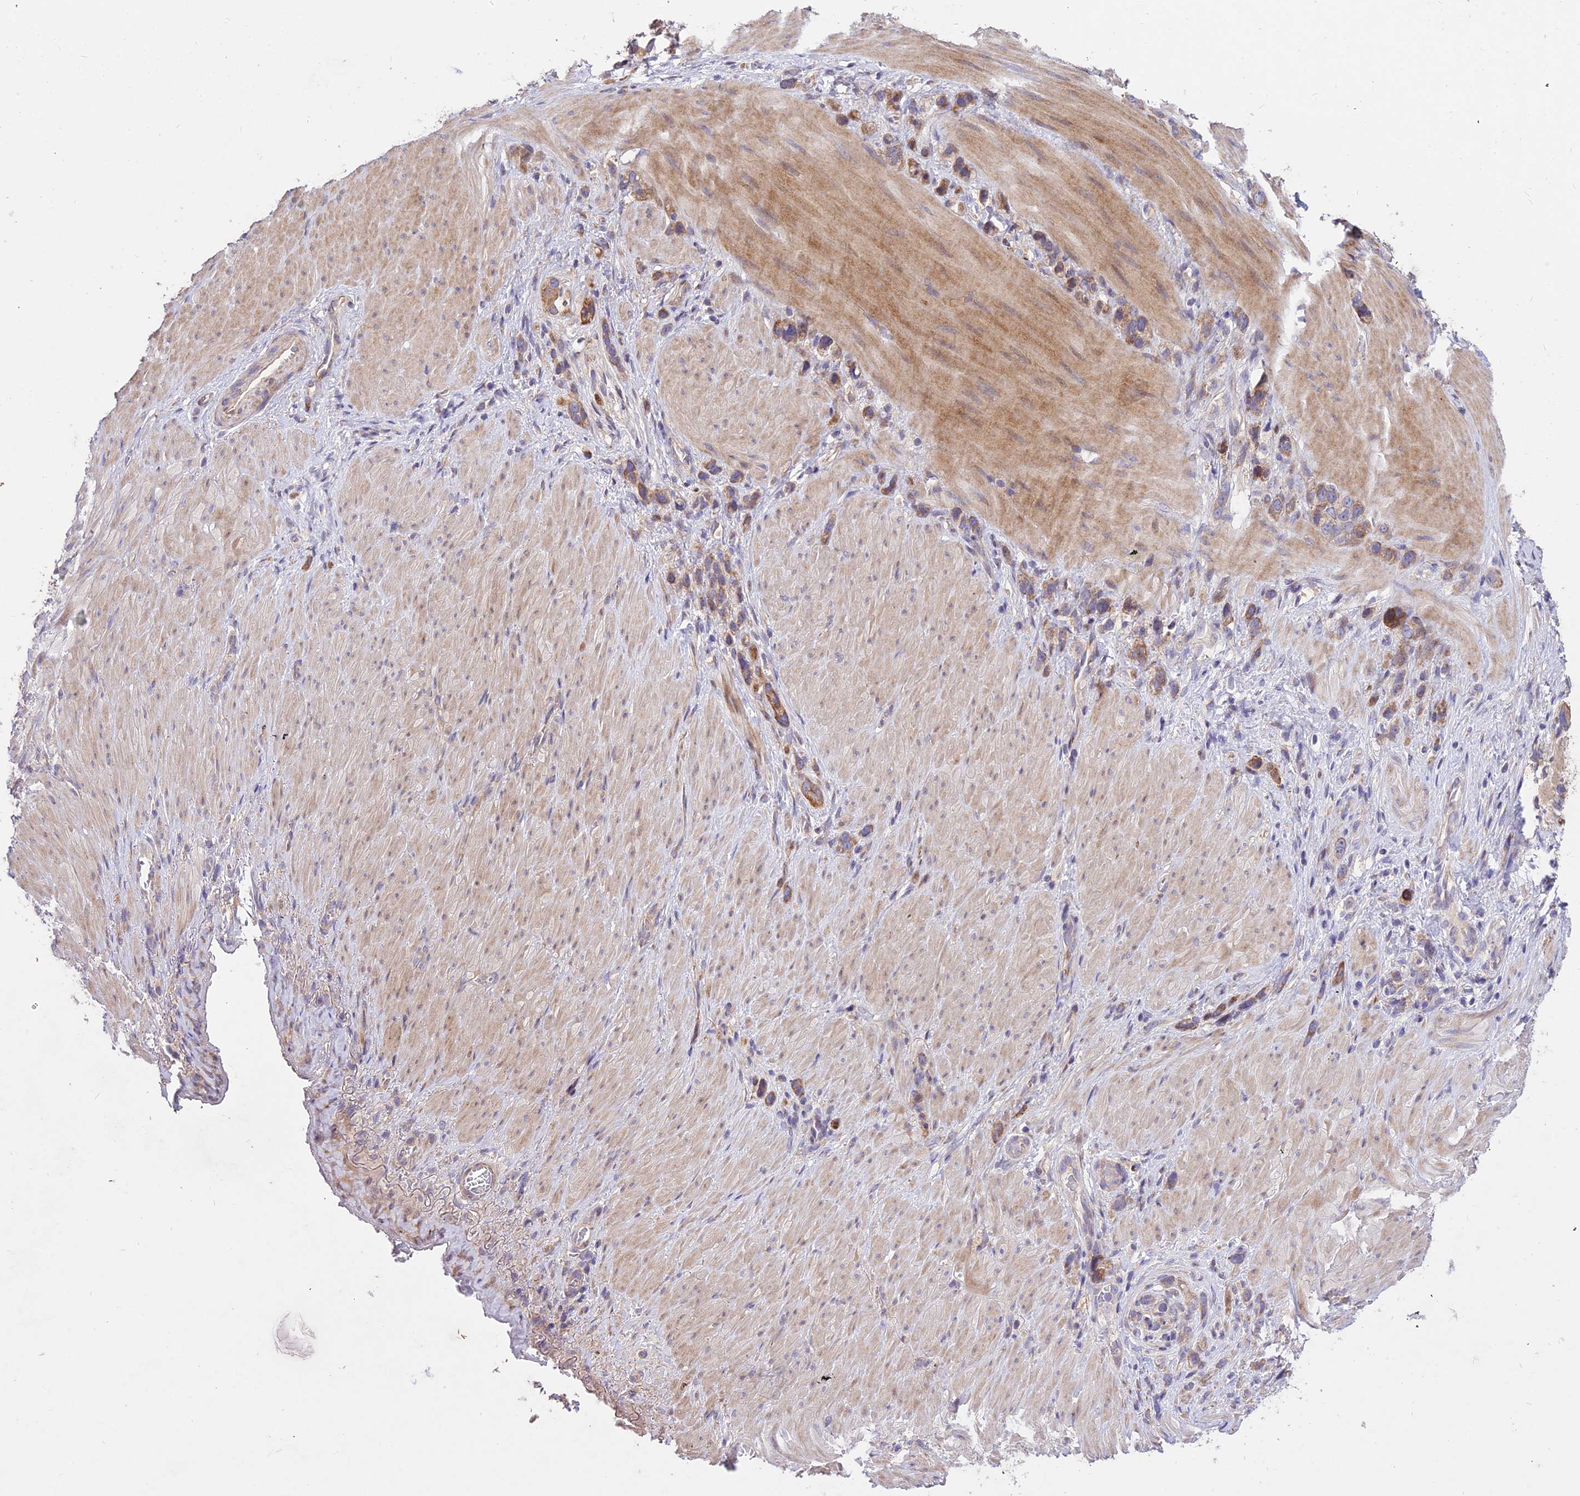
{"staining": {"intensity": "moderate", "quantity": ">75%", "location": "cytoplasmic/membranous"}, "tissue": "stomach cancer", "cell_type": "Tumor cells", "image_type": "cancer", "snomed": [{"axis": "morphology", "description": "Adenocarcinoma, NOS"}, {"axis": "topography", "description": "Stomach"}], "caption": "Stomach adenocarcinoma stained with DAB immunohistochemistry (IHC) shows medium levels of moderate cytoplasmic/membranous staining in approximately >75% of tumor cells.", "gene": "ROCK1", "patient": {"sex": "female", "age": 65}}